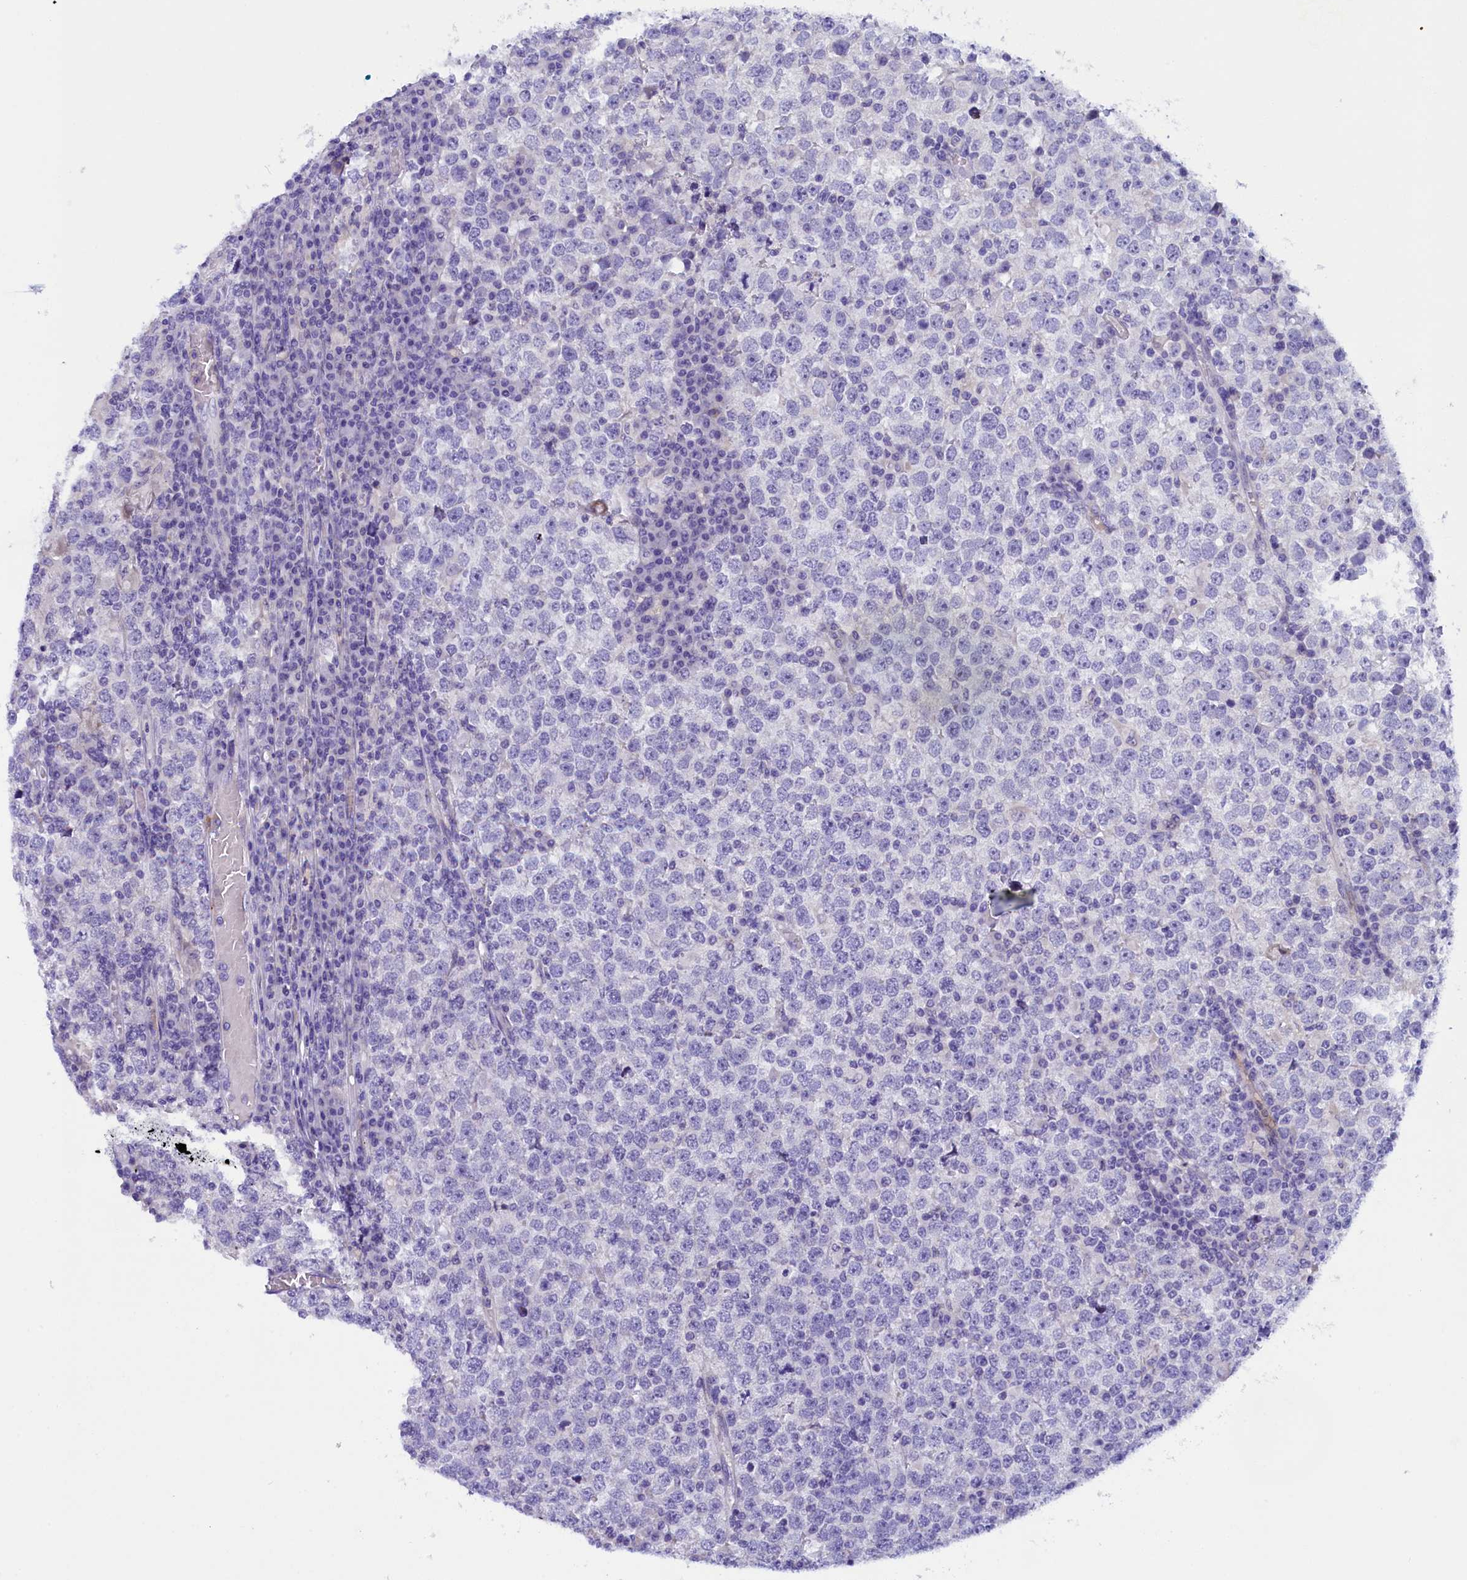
{"staining": {"intensity": "negative", "quantity": "none", "location": "none"}, "tissue": "testis cancer", "cell_type": "Tumor cells", "image_type": "cancer", "snomed": [{"axis": "morphology", "description": "Seminoma, NOS"}, {"axis": "topography", "description": "Testis"}], "caption": "Human seminoma (testis) stained for a protein using immunohistochemistry (IHC) demonstrates no staining in tumor cells.", "gene": "RTTN", "patient": {"sex": "male", "age": 65}}